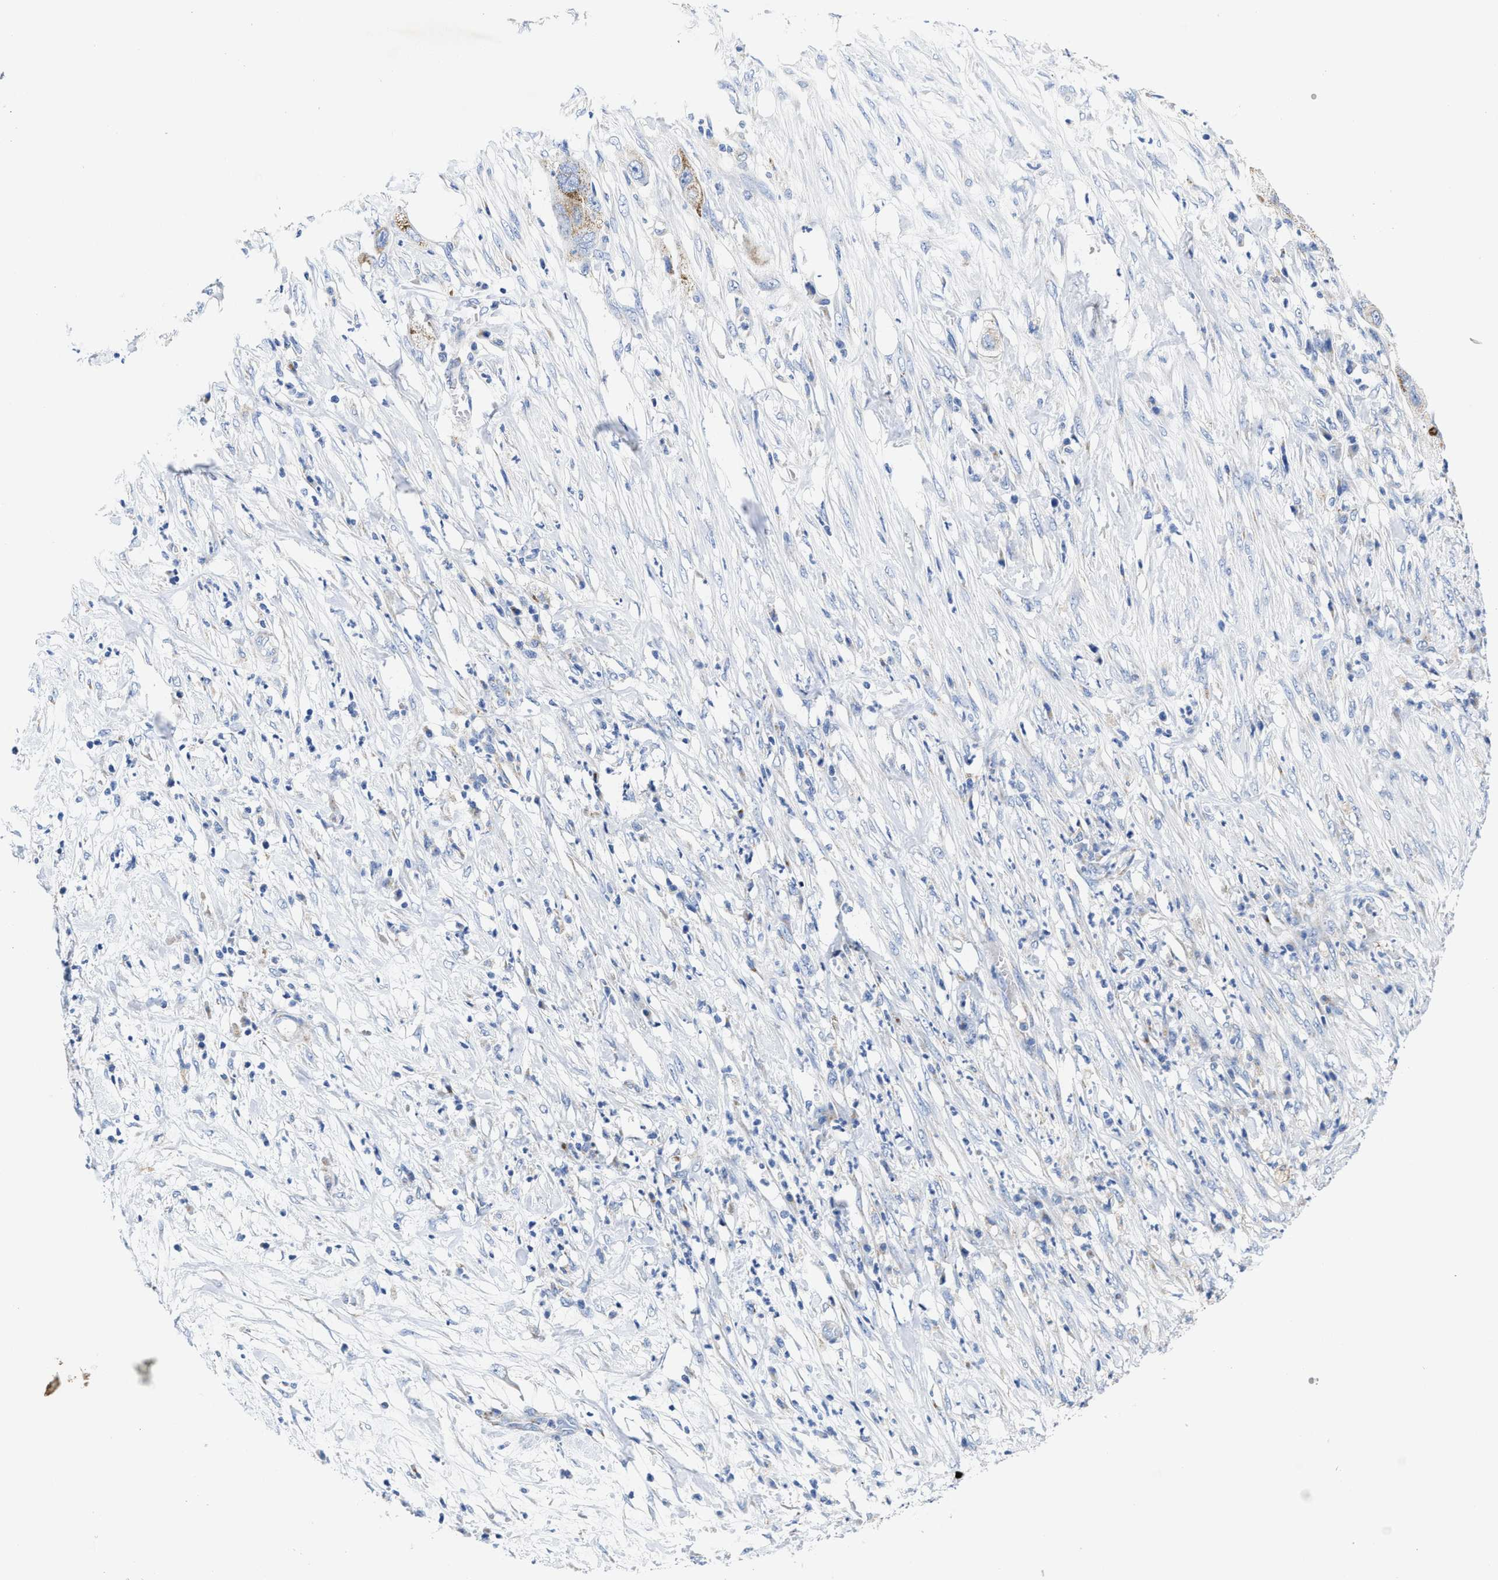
{"staining": {"intensity": "moderate", "quantity": "<25%", "location": "cytoplasmic/membranous"}, "tissue": "pancreatic cancer", "cell_type": "Tumor cells", "image_type": "cancer", "snomed": [{"axis": "morphology", "description": "Adenocarcinoma, NOS"}, {"axis": "topography", "description": "Pancreas"}], "caption": "Pancreatic adenocarcinoma stained with immunohistochemistry (IHC) reveals moderate cytoplasmic/membranous positivity in about <25% of tumor cells. The staining was performed using DAB to visualize the protein expression in brown, while the nuclei were stained in blue with hematoxylin (Magnification: 20x).", "gene": "TBRG4", "patient": {"sex": "female", "age": 78}}